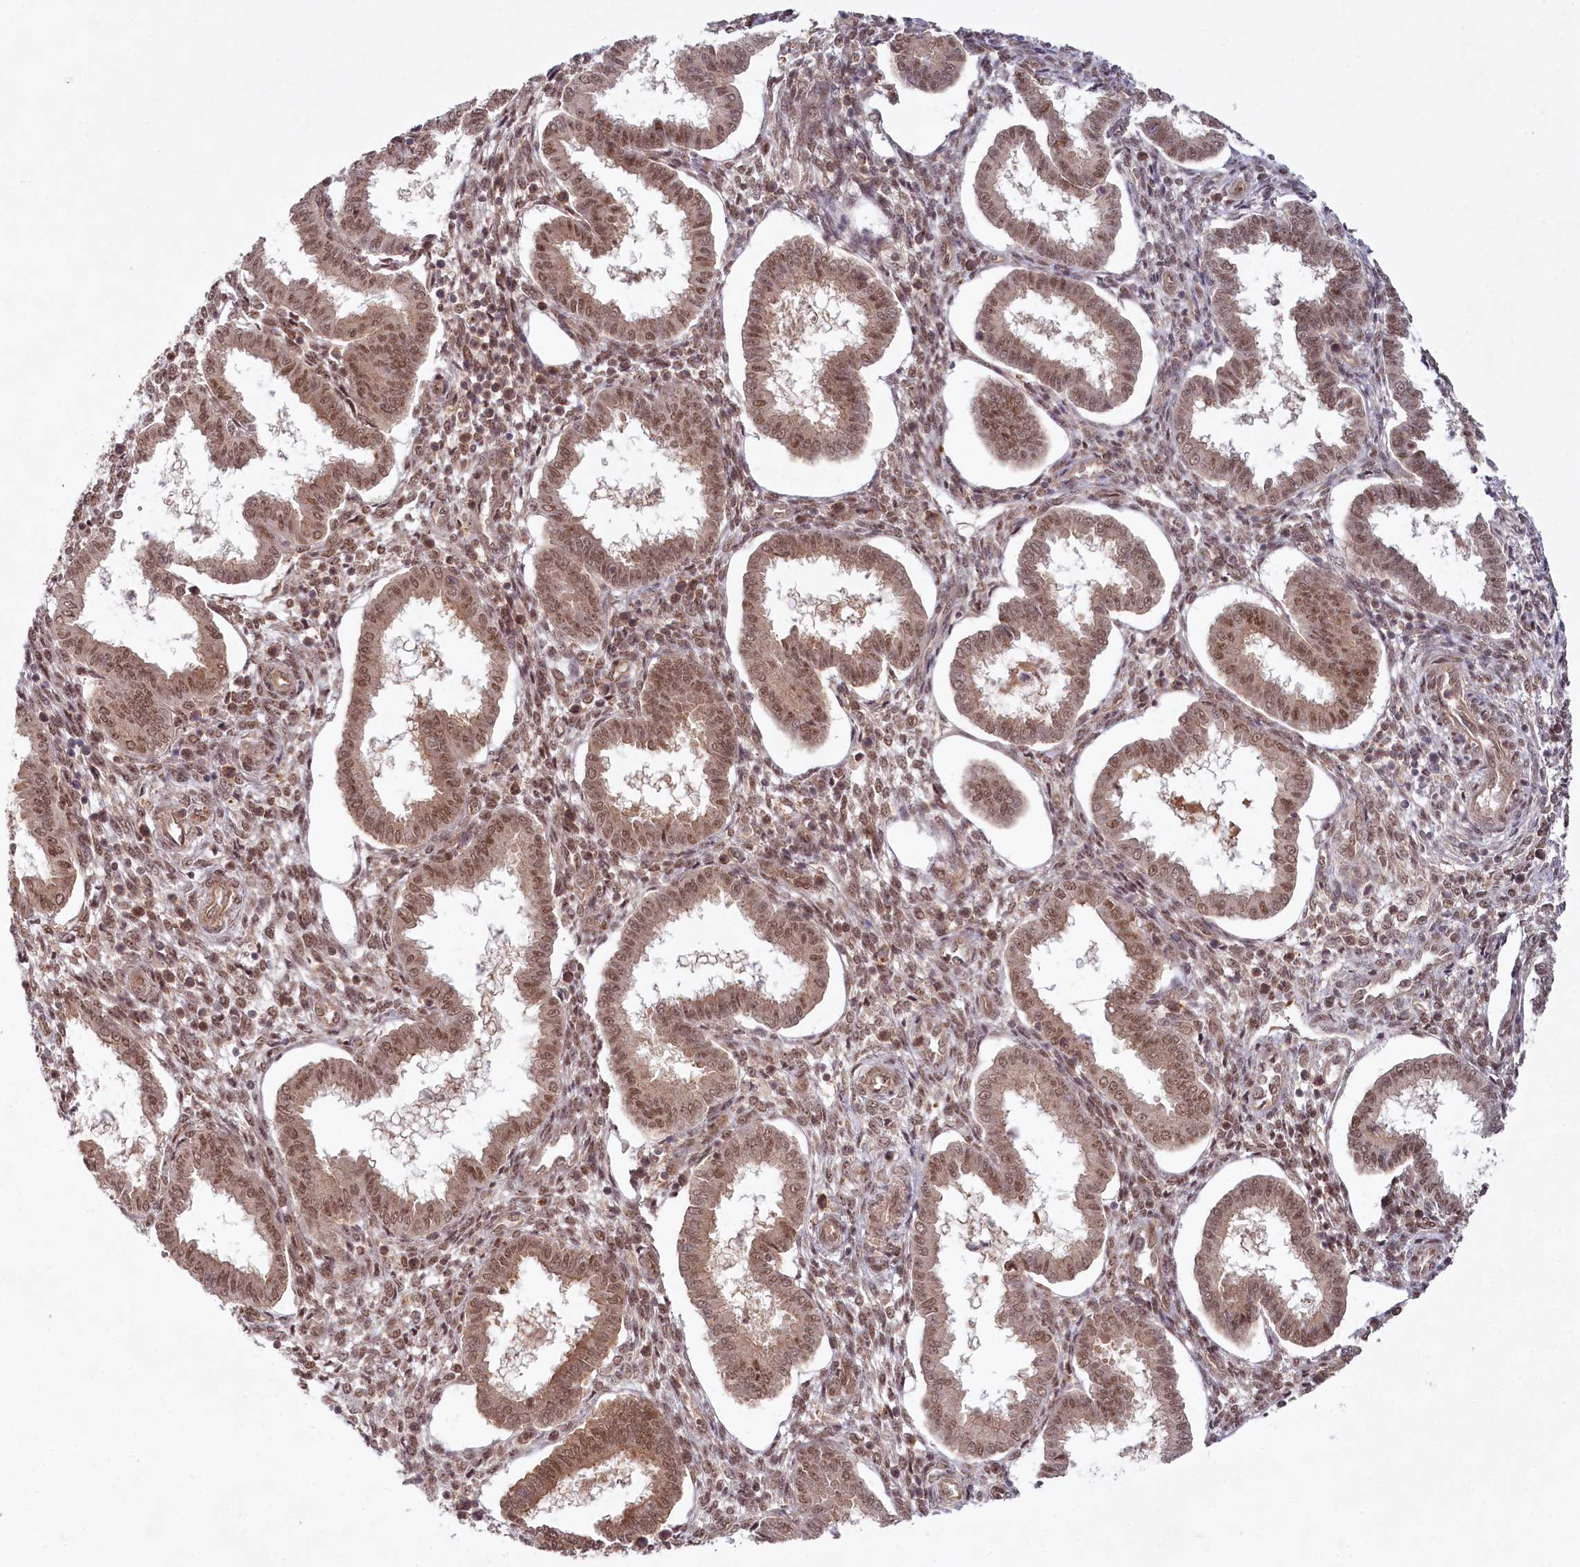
{"staining": {"intensity": "moderate", "quantity": ">75%", "location": "nuclear"}, "tissue": "endometrium", "cell_type": "Cells in endometrial stroma", "image_type": "normal", "snomed": [{"axis": "morphology", "description": "Normal tissue, NOS"}, {"axis": "topography", "description": "Endometrium"}], "caption": "A micrograph showing moderate nuclear expression in about >75% of cells in endometrial stroma in benign endometrium, as visualized by brown immunohistochemical staining.", "gene": "CCDC65", "patient": {"sex": "female", "age": 24}}